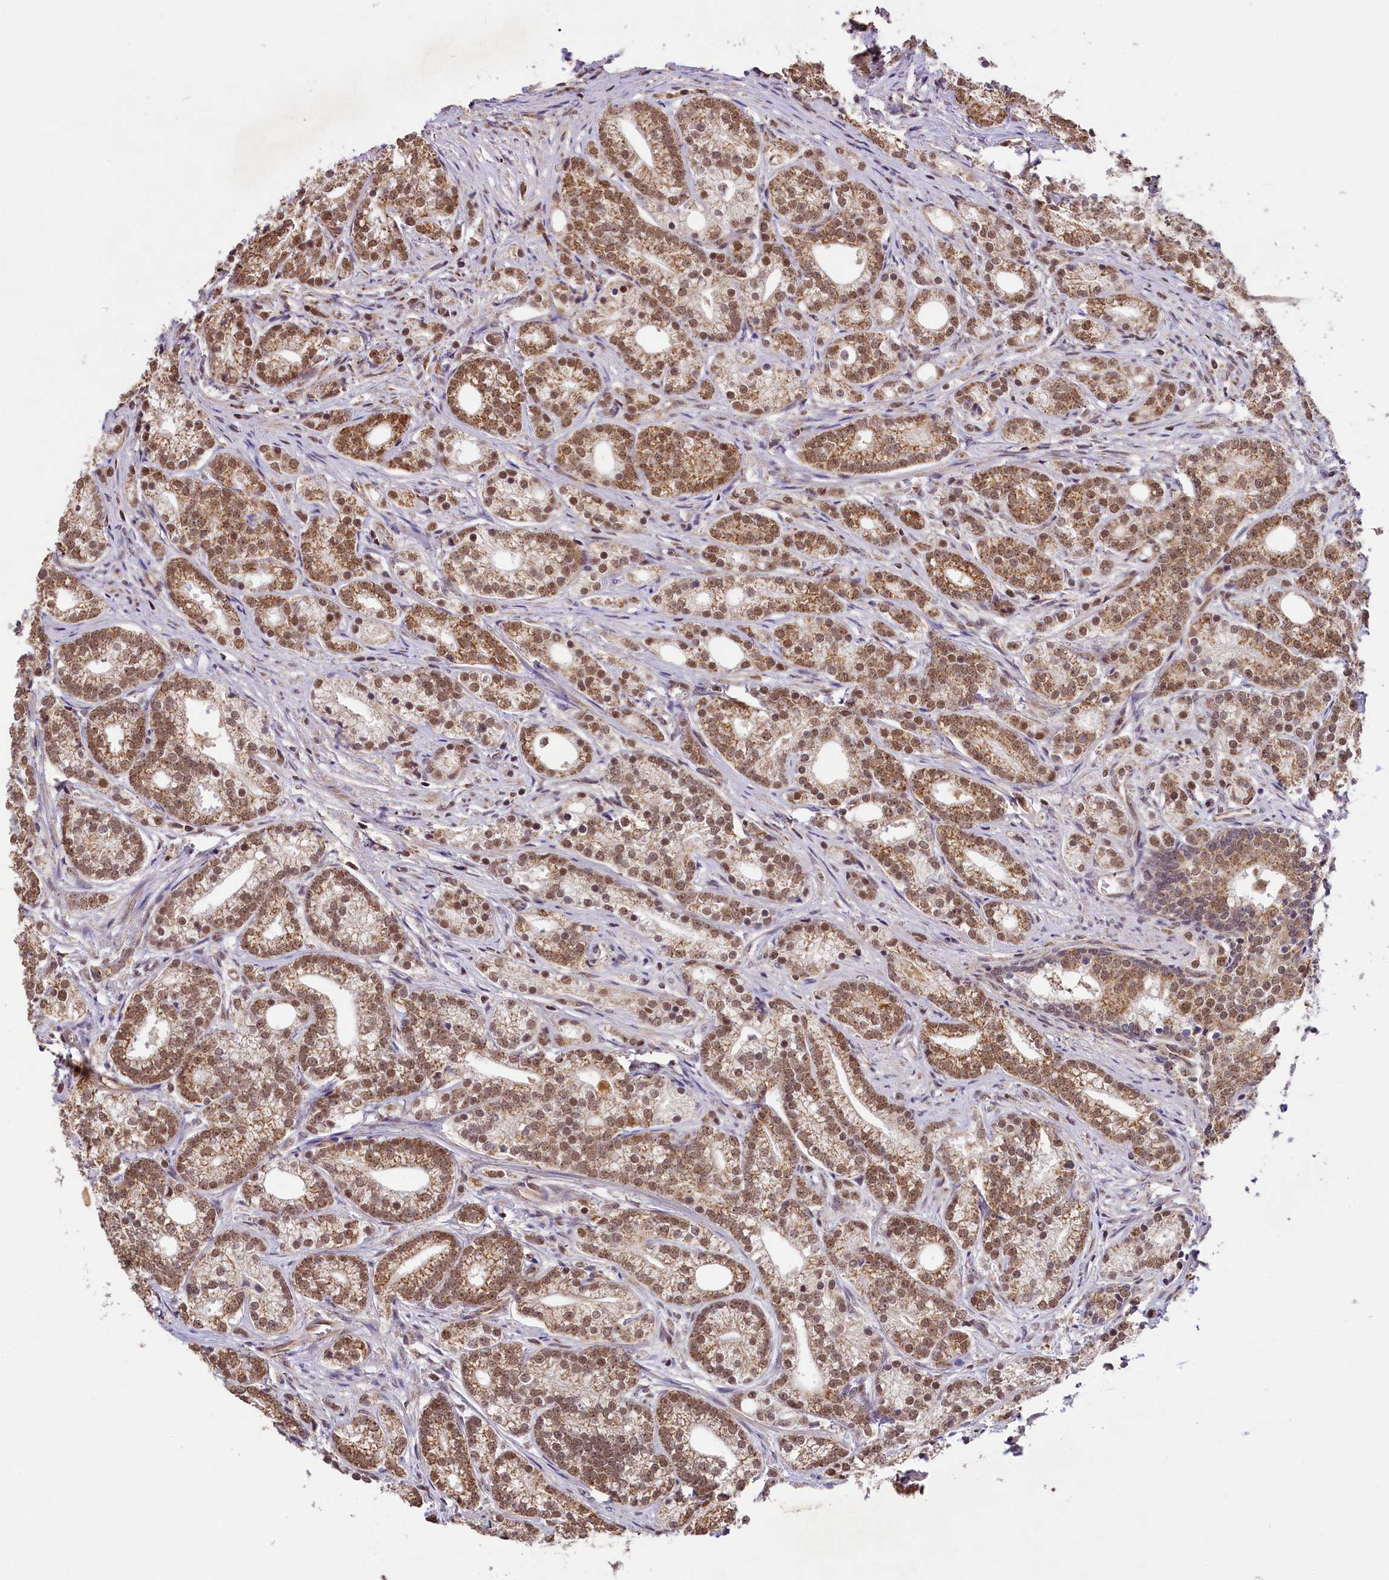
{"staining": {"intensity": "moderate", "quantity": ">75%", "location": "cytoplasmic/membranous,nuclear"}, "tissue": "prostate cancer", "cell_type": "Tumor cells", "image_type": "cancer", "snomed": [{"axis": "morphology", "description": "Adenocarcinoma, Low grade"}, {"axis": "topography", "description": "Prostate"}], "caption": "Brown immunohistochemical staining in prostate adenocarcinoma (low-grade) reveals moderate cytoplasmic/membranous and nuclear staining in about >75% of tumor cells. Using DAB (brown) and hematoxylin (blue) stains, captured at high magnification using brightfield microscopy.", "gene": "PAF1", "patient": {"sex": "male", "age": 71}}